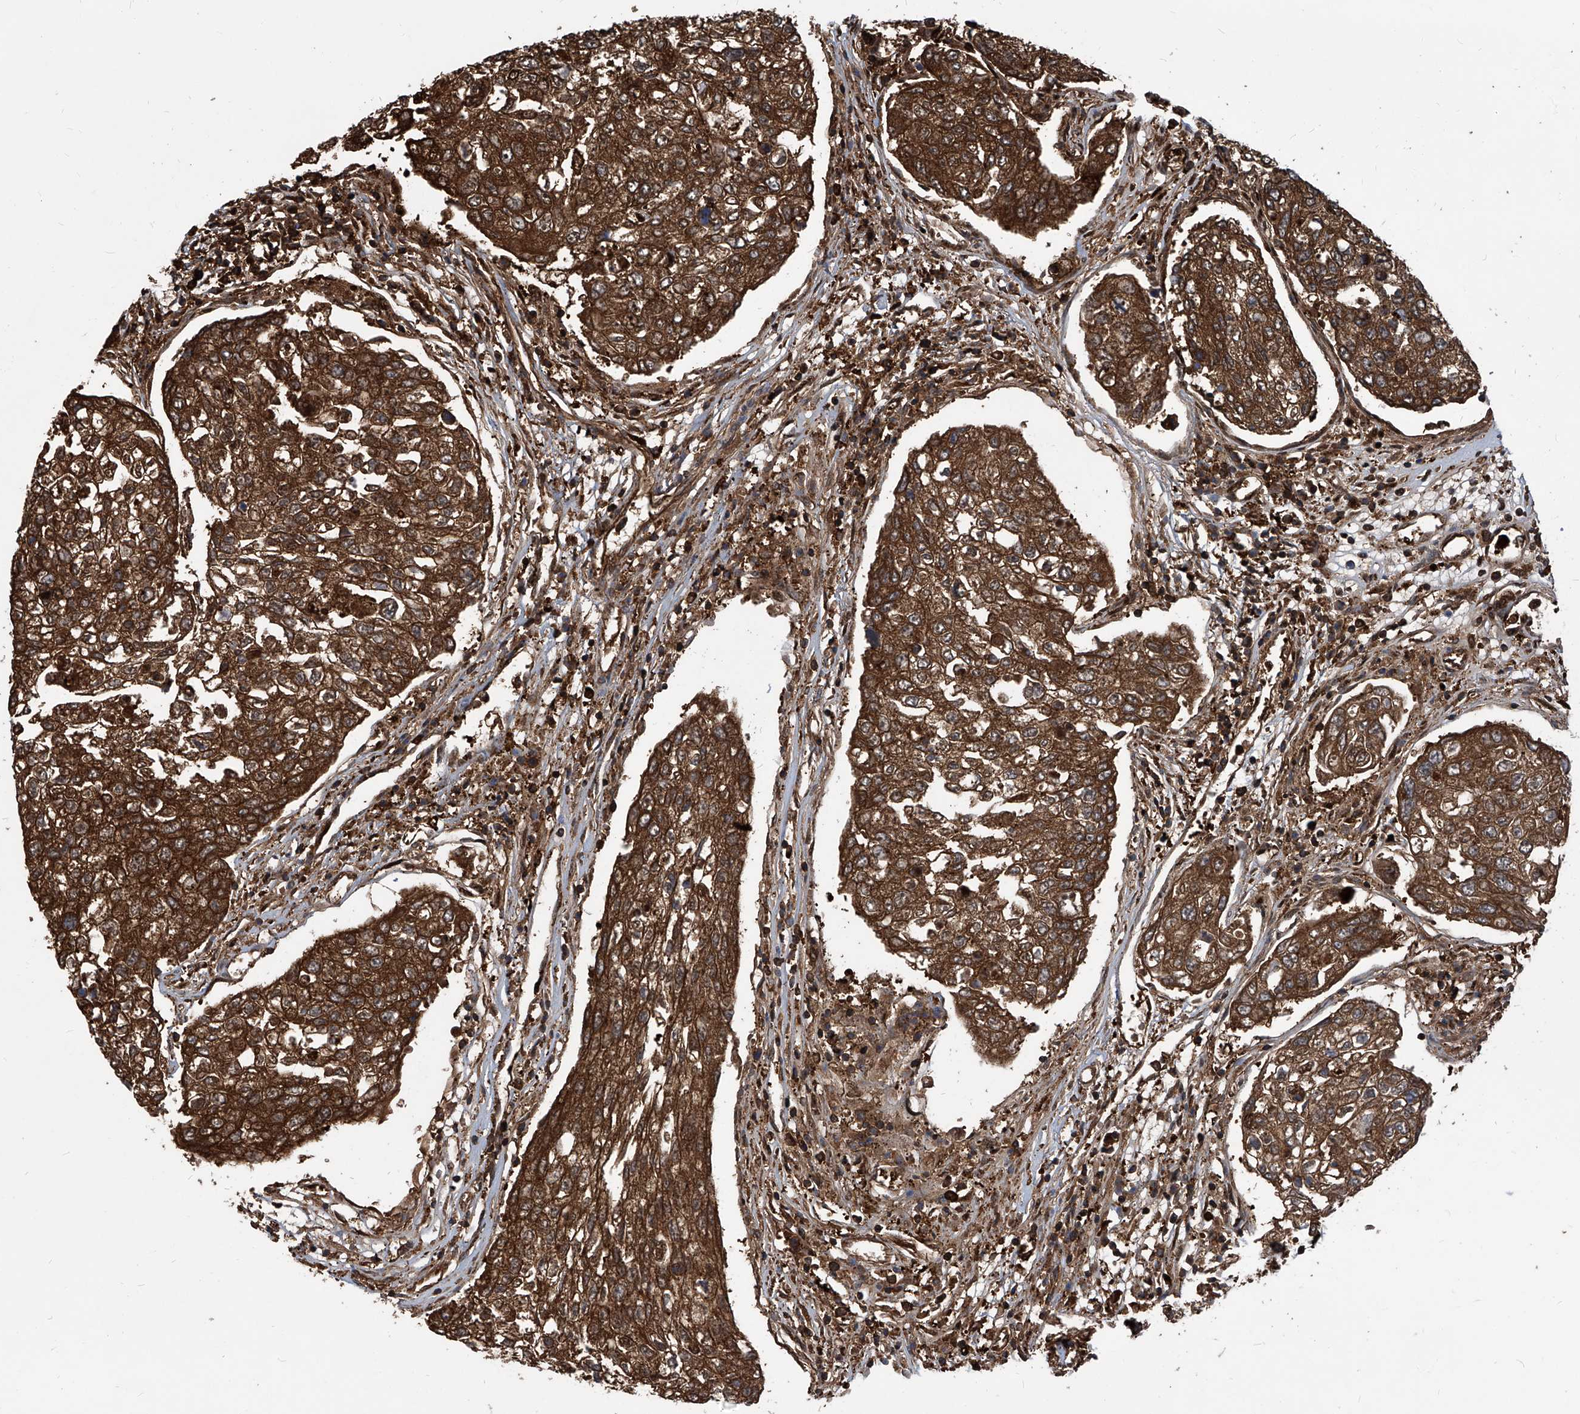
{"staining": {"intensity": "strong", "quantity": ">75%", "location": "cytoplasmic/membranous,nuclear"}, "tissue": "urothelial cancer", "cell_type": "Tumor cells", "image_type": "cancer", "snomed": [{"axis": "morphology", "description": "Urothelial carcinoma, High grade"}, {"axis": "topography", "description": "Lymph node"}, {"axis": "topography", "description": "Urinary bladder"}], "caption": "A high amount of strong cytoplasmic/membranous and nuclear positivity is identified in about >75% of tumor cells in urothelial carcinoma (high-grade) tissue.", "gene": "PSMB1", "patient": {"sex": "male", "age": 51}}